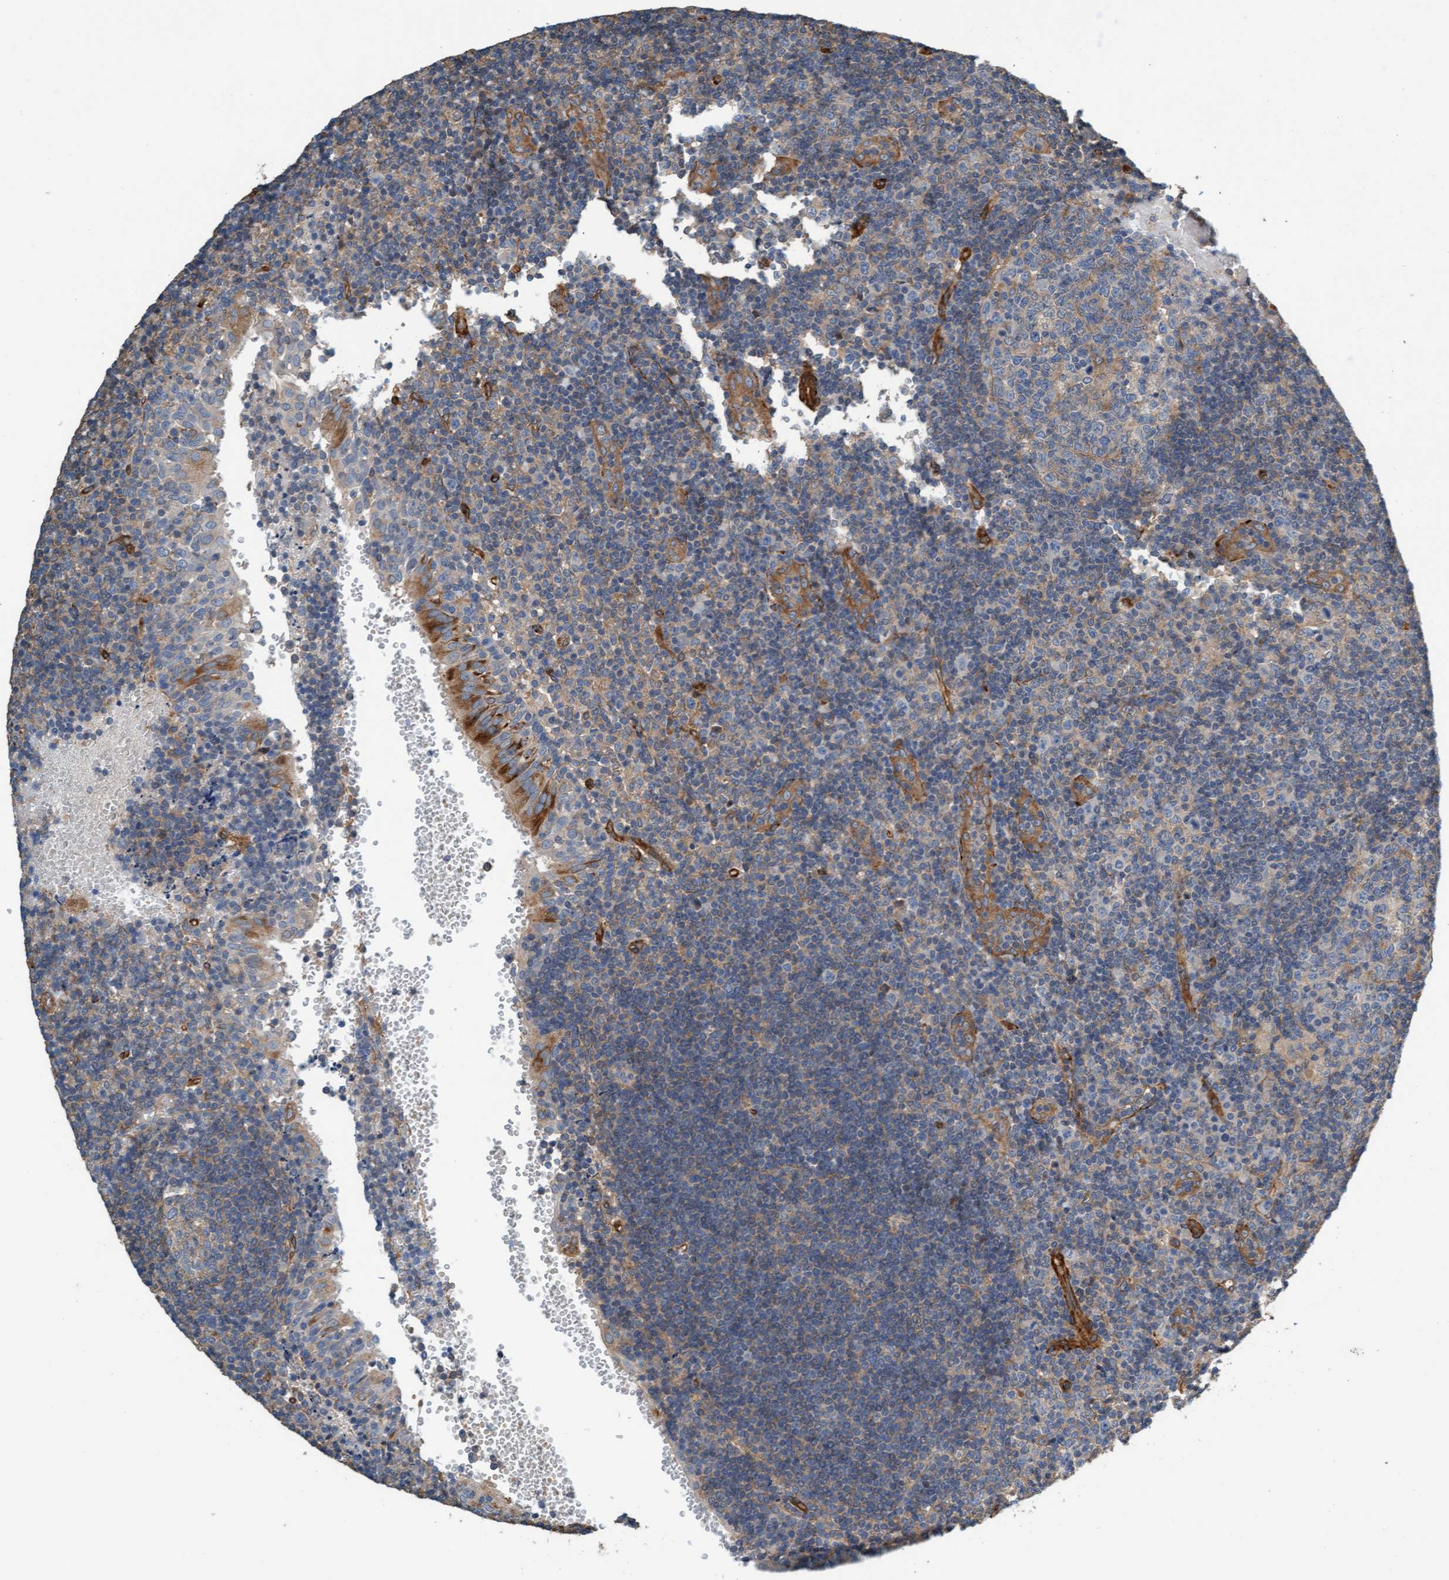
{"staining": {"intensity": "weak", "quantity": ">75%", "location": "cytoplasmic/membranous"}, "tissue": "tonsil", "cell_type": "Germinal center cells", "image_type": "normal", "snomed": [{"axis": "morphology", "description": "Normal tissue, NOS"}, {"axis": "topography", "description": "Tonsil"}], "caption": "Brown immunohistochemical staining in benign tonsil reveals weak cytoplasmic/membranous staining in approximately >75% of germinal center cells. (Brightfield microscopy of DAB IHC at high magnification).", "gene": "FMNL3", "patient": {"sex": "female", "age": 40}}